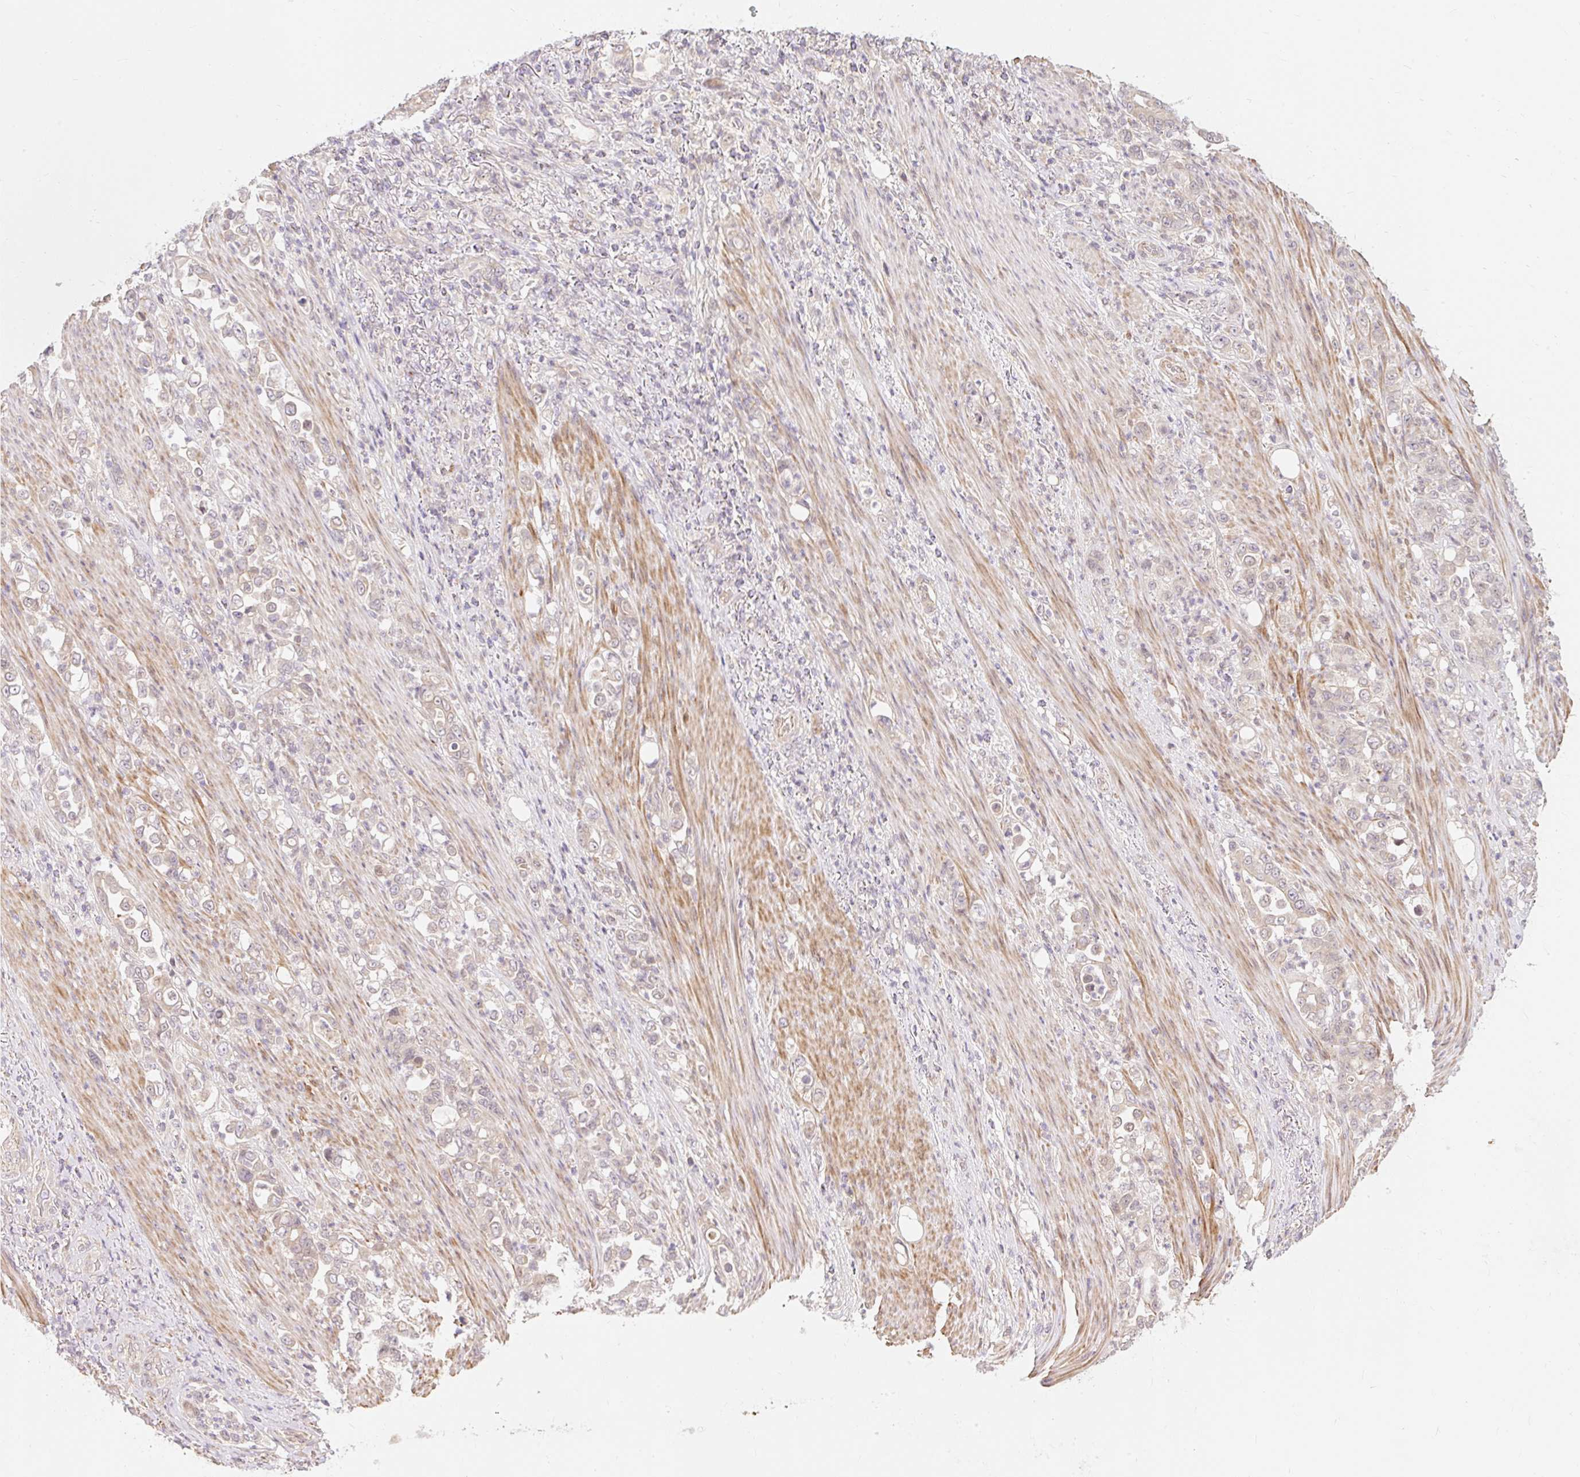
{"staining": {"intensity": "negative", "quantity": "none", "location": "none"}, "tissue": "stomach cancer", "cell_type": "Tumor cells", "image_type": "cancer", "snomed": [{"axis": "morphology", "description": "Normal tissue, NOS"}, {"axis": "morphology", "description": "Adenocarcinoma, NOS"}, {"axis": "topography", "description": "Stomach"}], "caption": "IHC of human stomach adenocarcinoma exhibits no expression in tumor cells.", "gene": "EMC10", "patient": {"sex": "female", "age": 79}}